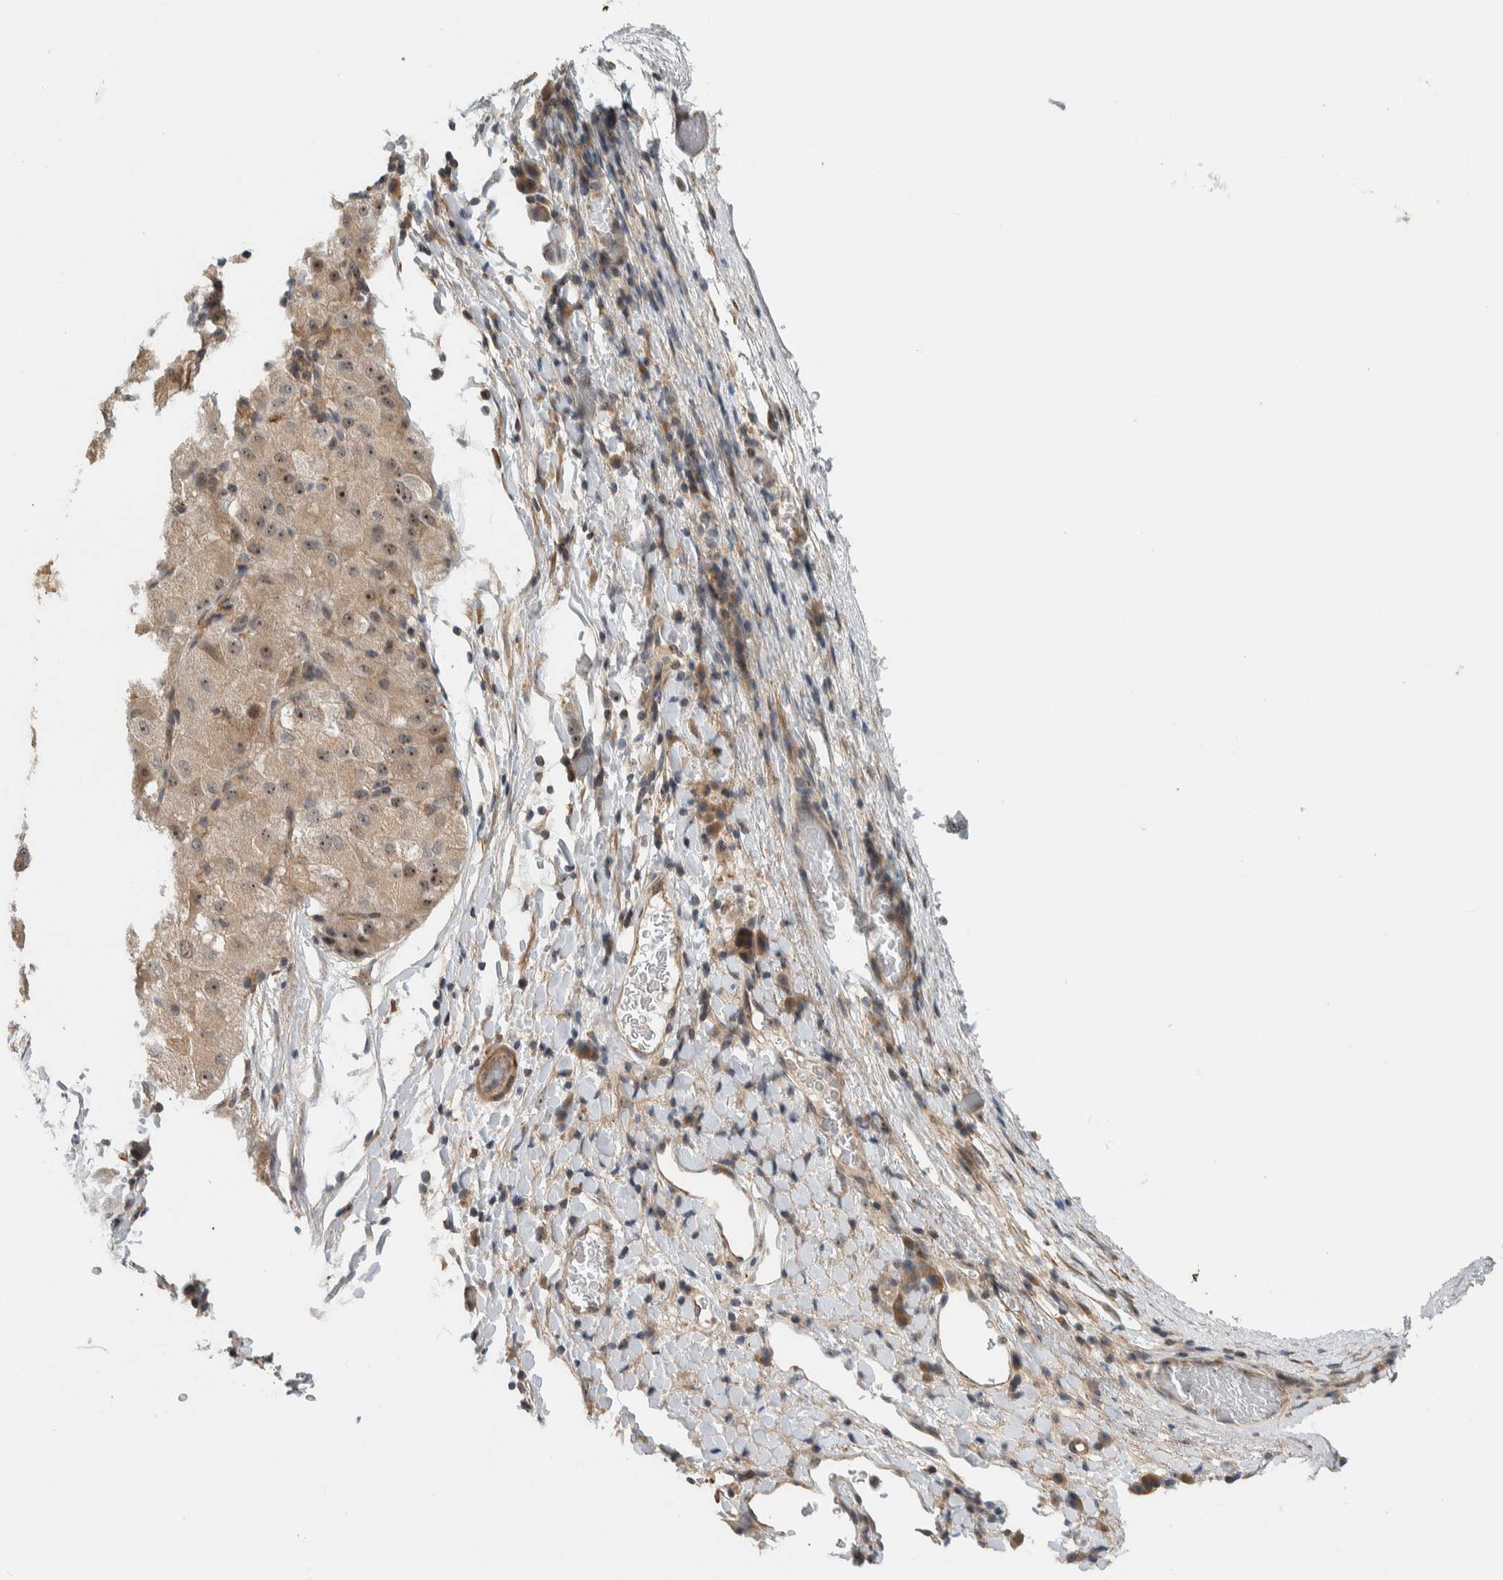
{"staining": {"intensity": "weak", "quantity": ">75%", "location": "cytoplasmic/membranous,nuclear"}, "tissue": "liver cancer", "cell_type": "Tumor cells", "image_type": "cancer", "snomed": [{"axis": "morphology", "description": "Carcinoma, Hepatocellular, NOS"}, {"axis": "topography", "description": "Liver"}], "caption": "Human hepatocellular carcinoma (liver) stained with a protein marker reveals weak staining in tumor cells.", "gene": "MPRIP", "patient": {"sex": "male", "age": 80}}